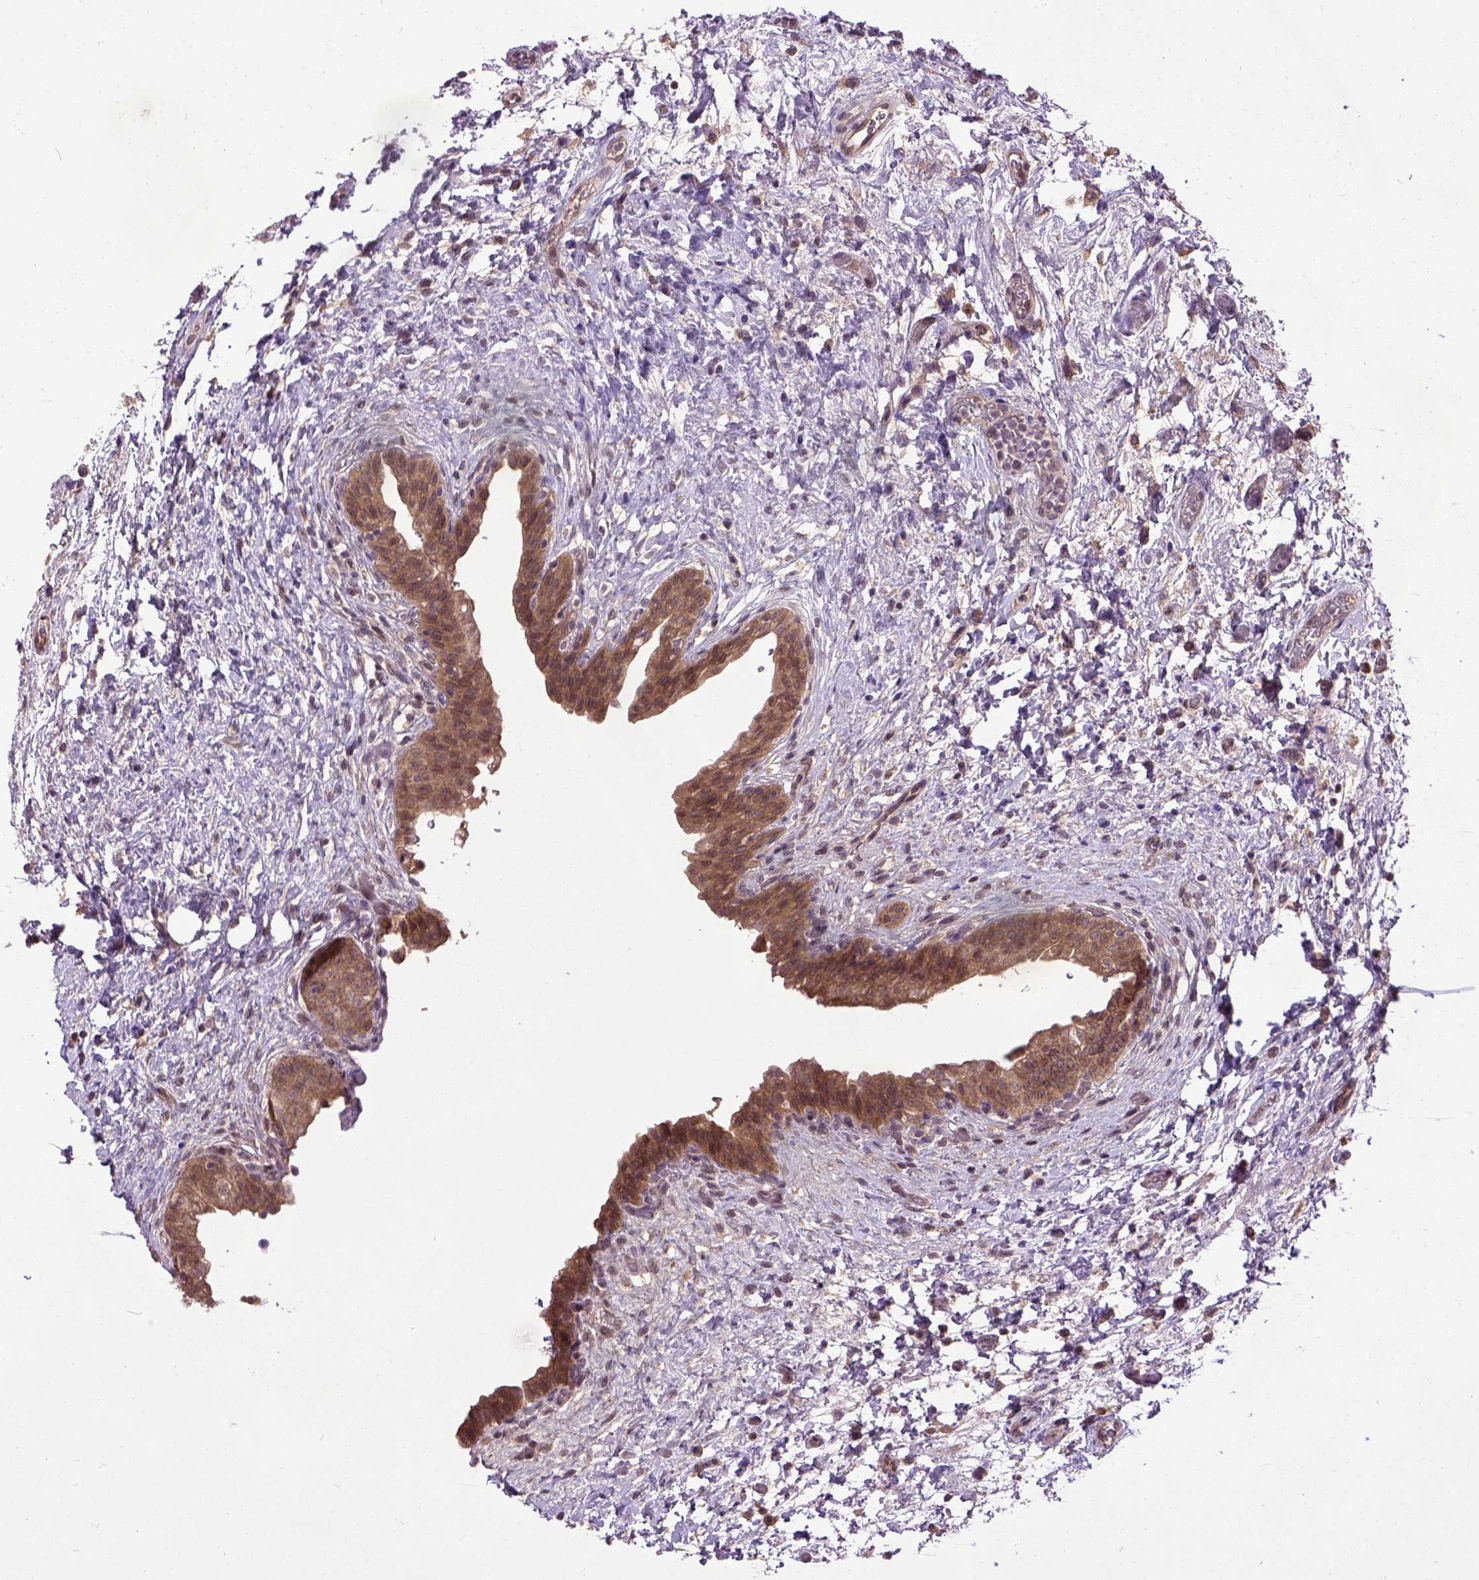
{"staining": {"intensity": "moderate", "quantity": ">75%", "location": "cytoplasmic/membranous,nuclear"}, "tissue": "urinary bladder", "cell_type": "Urothelial cells", "image_type": "normal", "snomed": [{"axis": "morphology", "description": "Normal tissue, NOS"}, {"axis": "topography", "description": "Urinary bladder"}], "caption": "IHC (DAB) staining of normal human urinary bladder shows moderate cytoplasmic/membranous,nuclear protein expression in about >75% of urothelial cells. (DAB IHC, brown staining for protein, blue staining for nuclei).", "gene": "UBA3", "patient": {"sex": "male", "age": 69}}